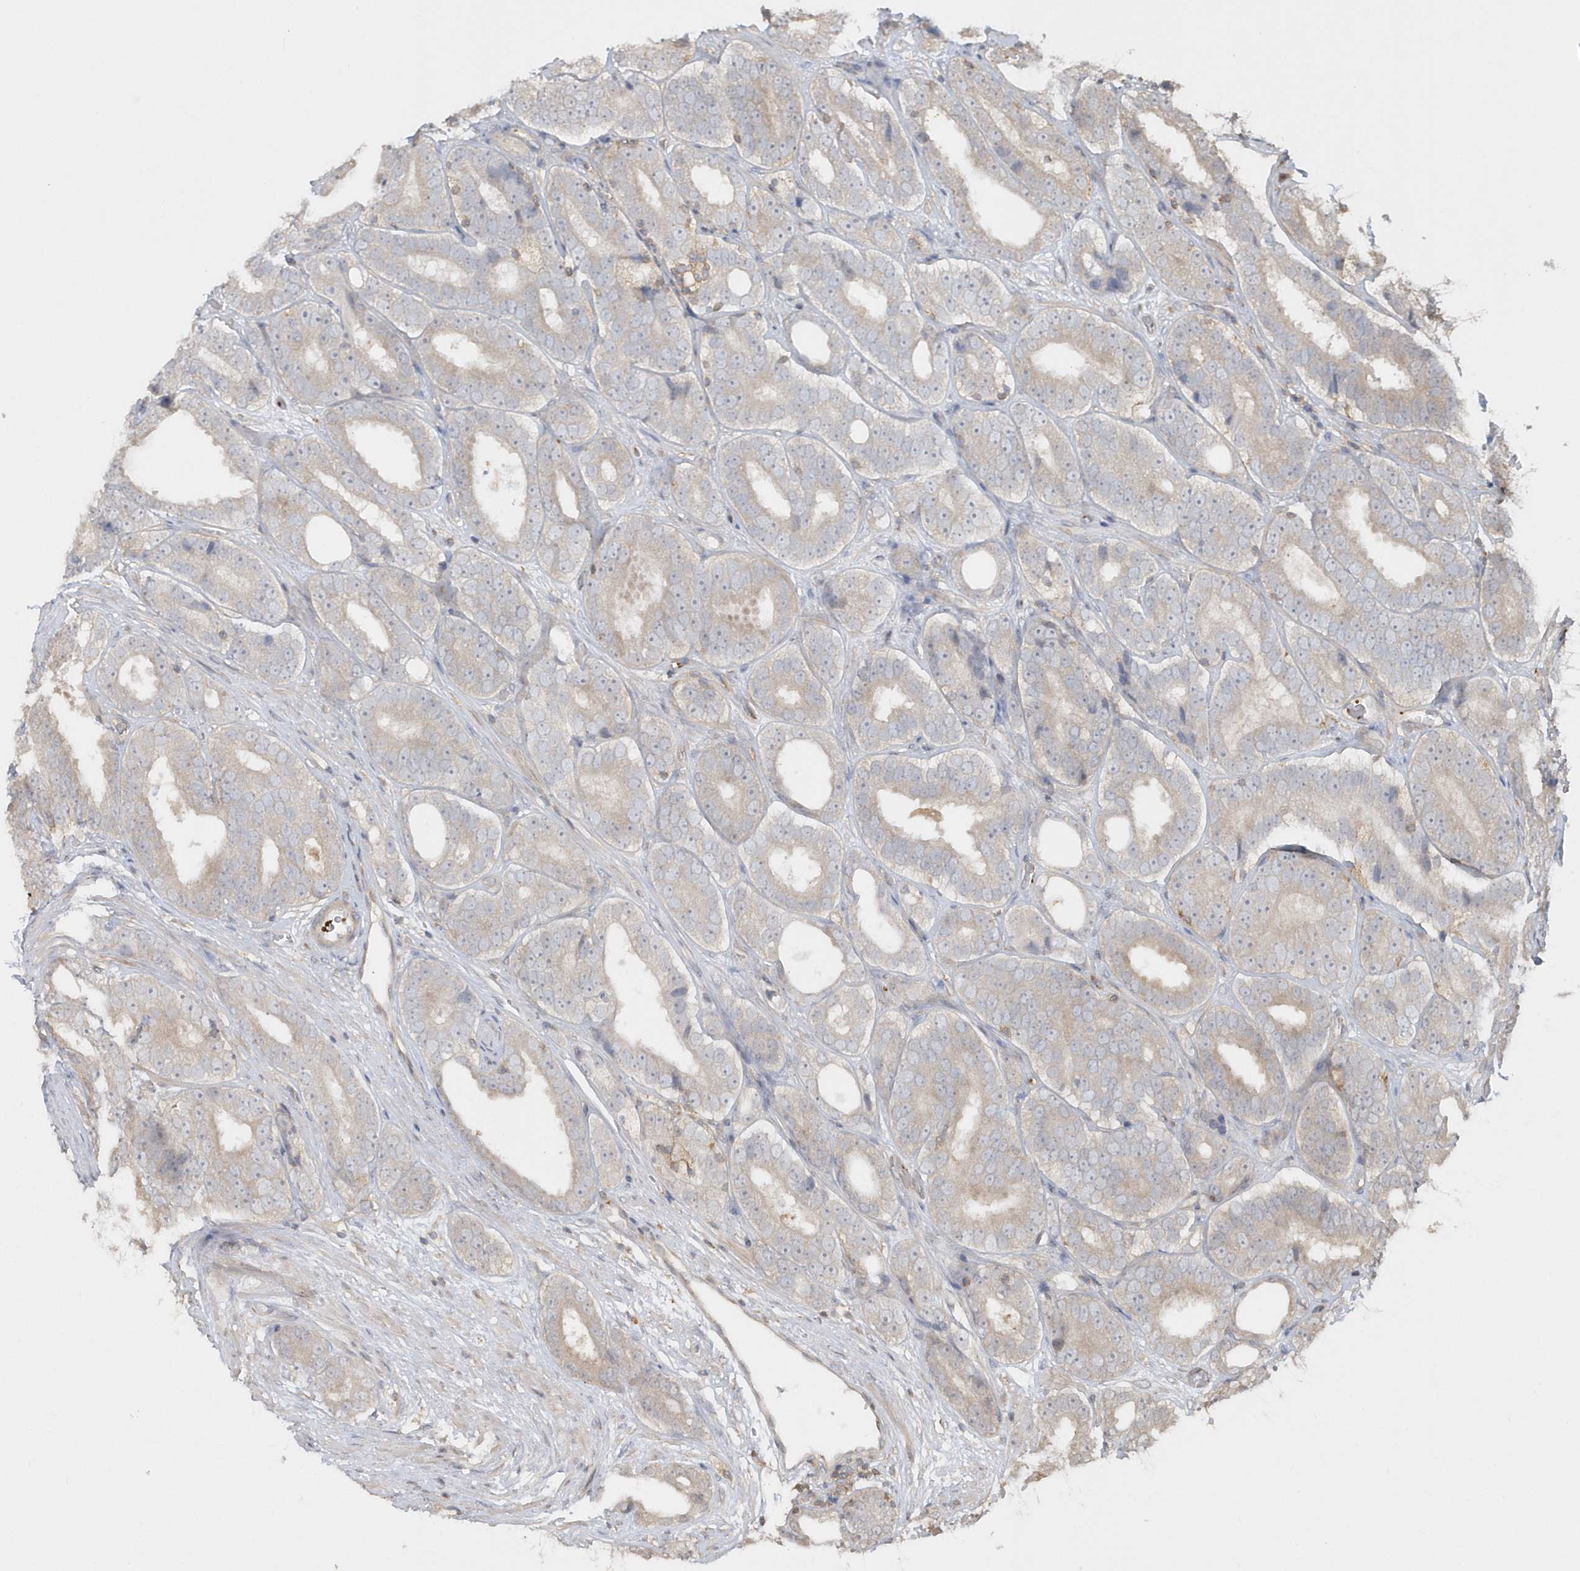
{"staining": {"intensity": "weak", "quantity": "<25%", "location": "cytoplasmic/membranous"}, "tissue": "prostate cancer", "cell_type": "Tumor cells", "image_type": "cancer", "snomed": [{"axis": "morphology", "description": "Adenocarcinoma, High grade"}, {"axis": "topography", "description": "Prostate"}], "caption": "Immunohistochemistry of human high-grade adenocarcinoma (prostate) exhibits no positivity in tumor cells. (Stains: DAB immunohistochemistry with hematoxylin counter stain, Microscopy: brightfield microscopy at high magnification).", "gene": "BSN", "patient": {"sex": "male", "age": 56}}